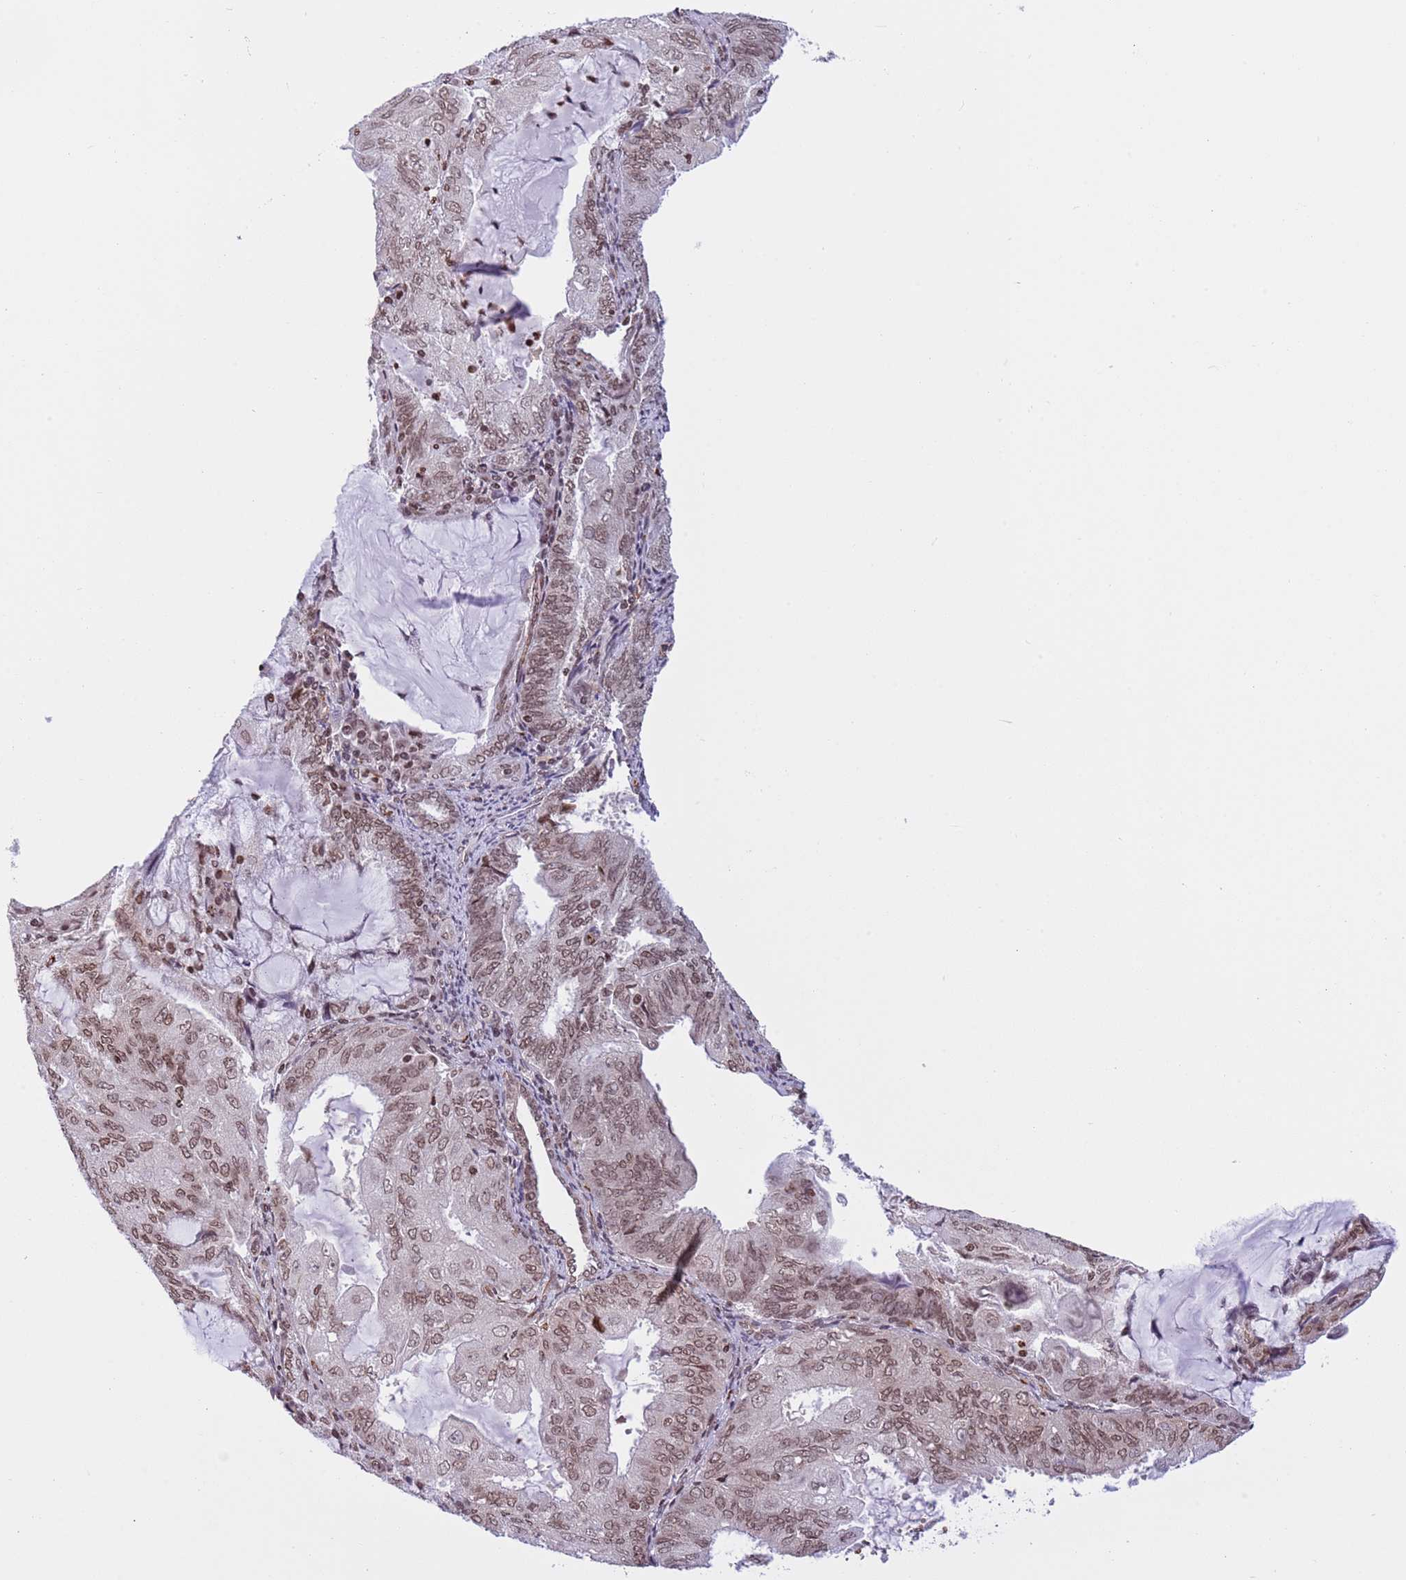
{"staining": {"intensity": "moderate", "quantity": ">75%", "location": "nuclear"}, "tissue": "endometrial cancer", "cell_type": "Tumor cells", "image_type": "cancer", "snomed": [{"axis": "morphology", "description": "Adenocarcinoma, NOS"}, {"axis": "topography", "description": "Endometrium"}], "caption": "Endometrial adenocarcinoma stained with DAB immunohistochemistry reveals medium levels of moderate nuclear staining in approximately >75% of tumor cells.", "gene": "NRIP1", "patient": {"sex": "female", "age": 81}}